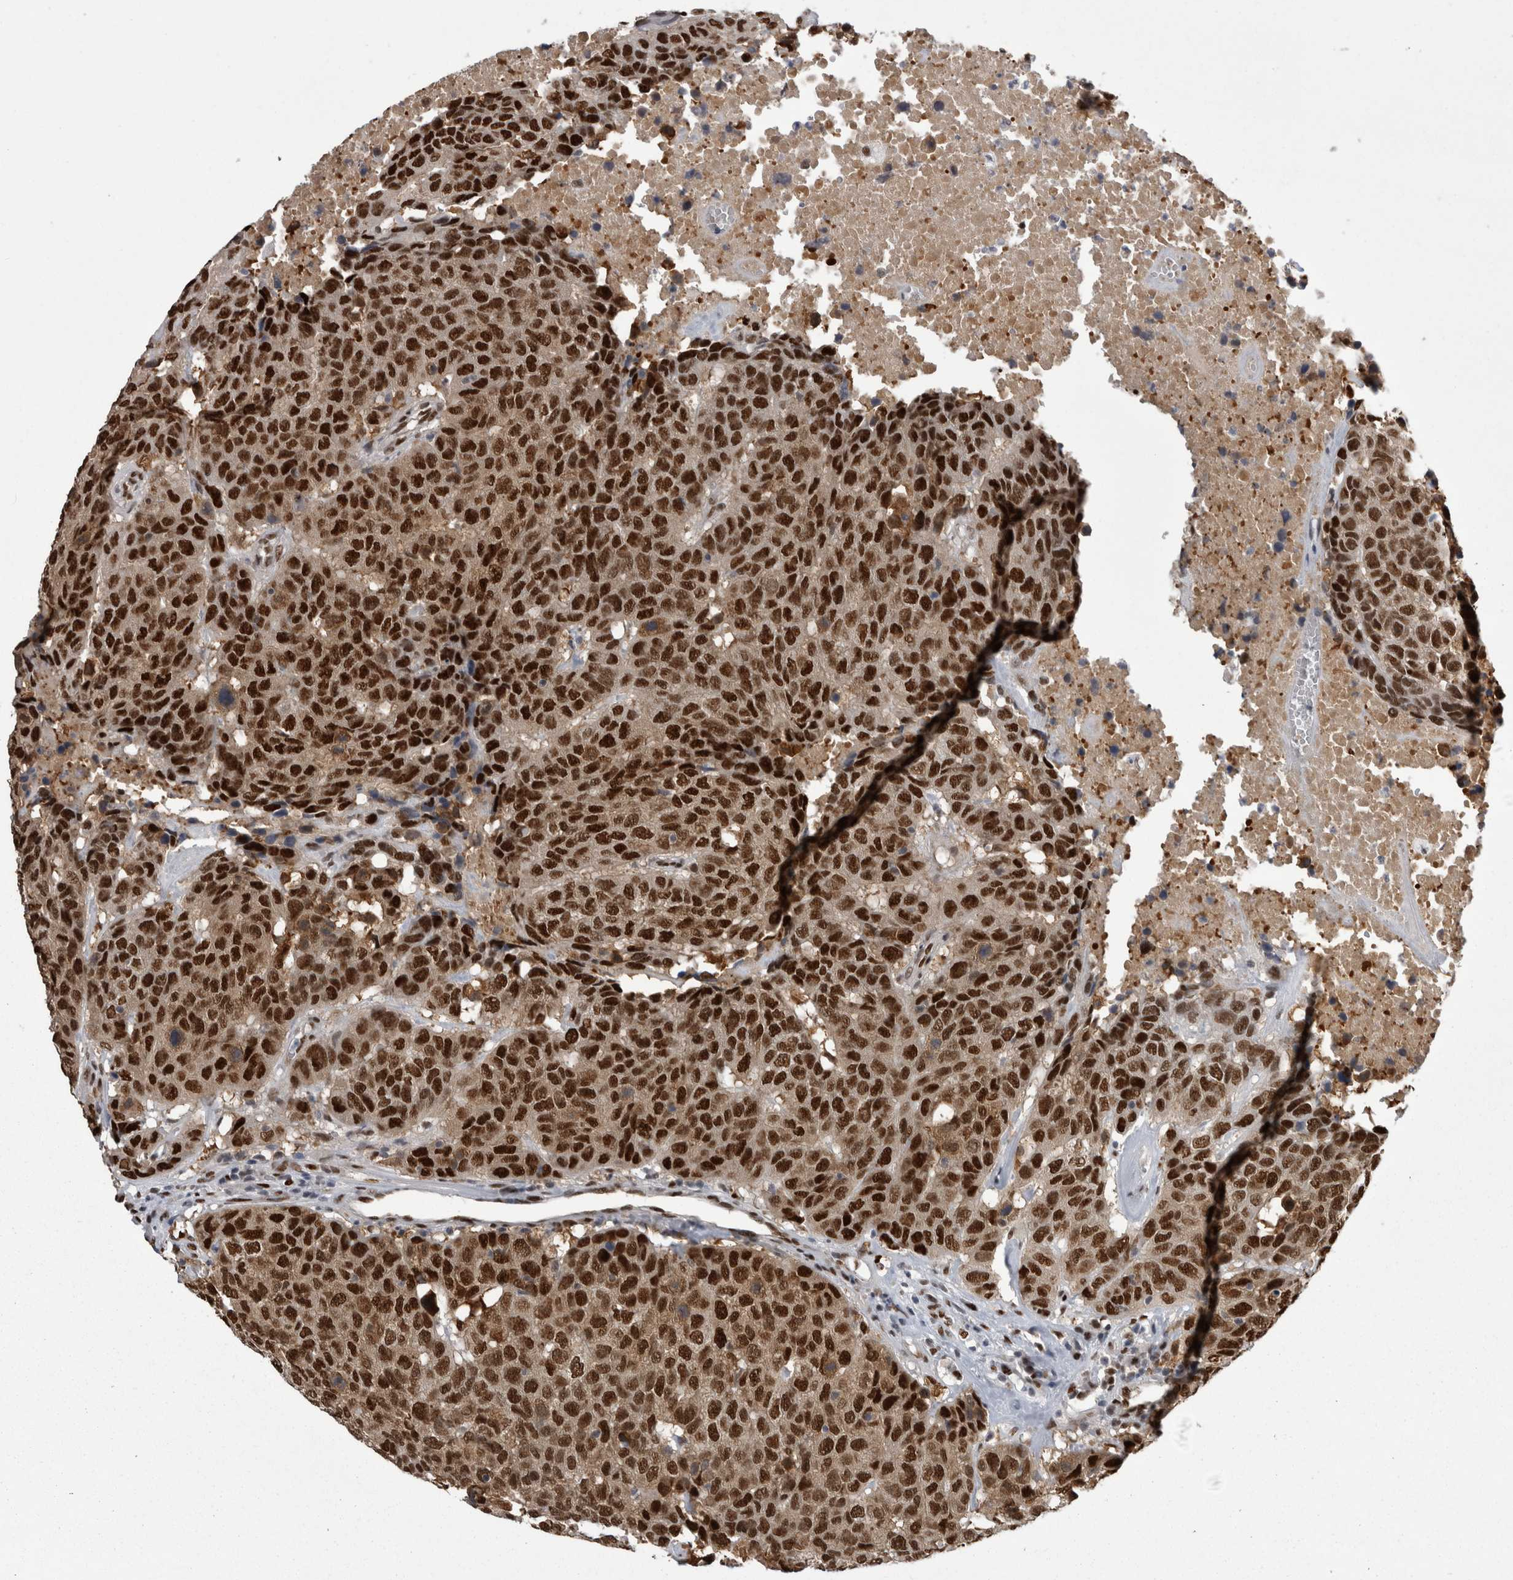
{"staining": {"intensity": "strong", "quantity": ">75%", "location": "nuclear"}, "tissue": "head and neck cancer", "cell_type": "Tumor cells", "image_type": "cancer", "snomed": [{"axis": "morphology", "description": "Squamous cell carcinoma, NOS"}, {"axis": "topography", "description": "Head-Neck"}], "caption": "Immunohistochemistry (IHC) of human head and neck squamous cell carcinoma reveals high levels of strong nuclear staining in approximately >75% of tumor cells.", "gene": "C1orf54", "patient": {"sex": "male", "age": 66}}